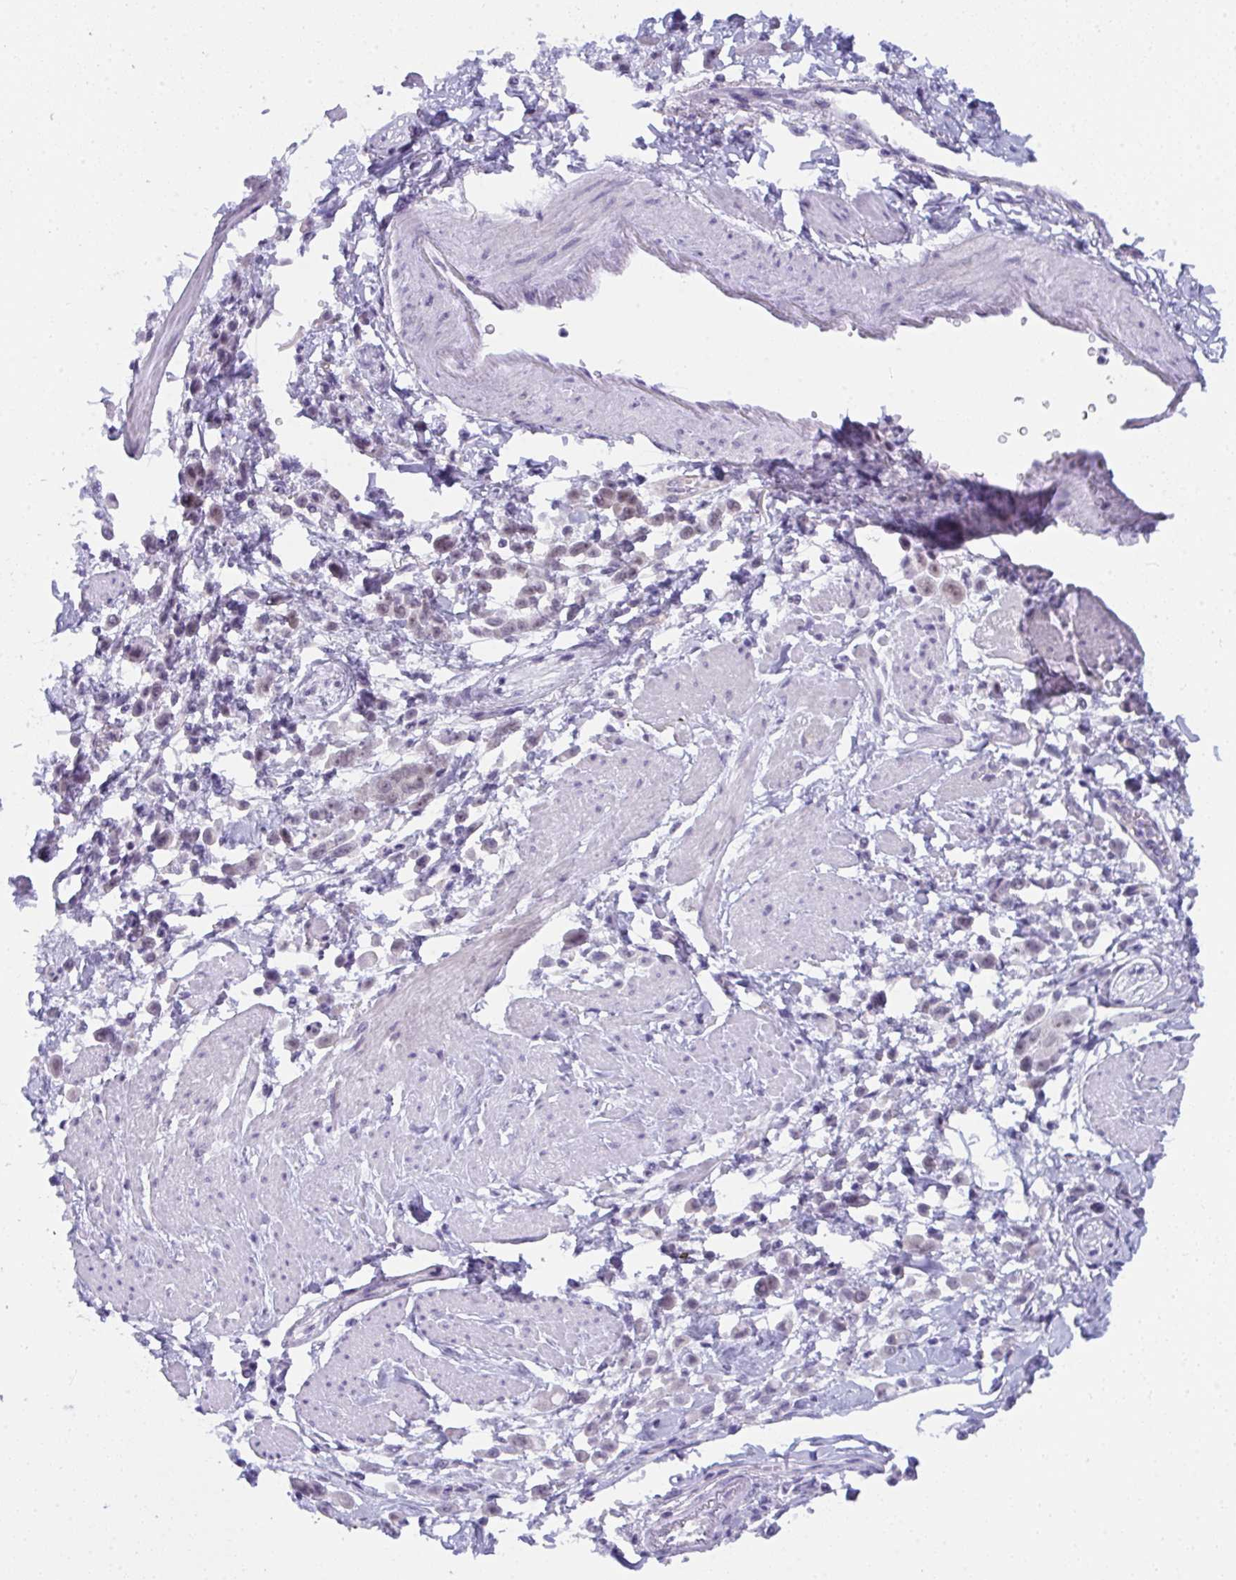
{"staining": {"intensity": "weak", "quantity": "<25%", "location": "nuclear"}, "tissue": "pancreatic cancer", "cell_type": "Tumor cells", "image_type": "cancer", "snomed": [{"axis": "morphology", "description": "Normal tissue, NOS"}, {"axis": "morphology", "description": "Adenocarcinoma, NOS"}, {"axis": "topography", "description": "Pancreas"}], "caption": "Tumor cells are negative for protein expression in human adenocarcinoma (pancreatic). (Stains: DAB (3,3'-diaminobenzidine) immunohistochemistry (IHC) with hematoxylin counter stain, Microscopy: brightfield microscopy at high magnification).", "gene": "CDK13", "patient": {"sex": "female", "age": 64}}